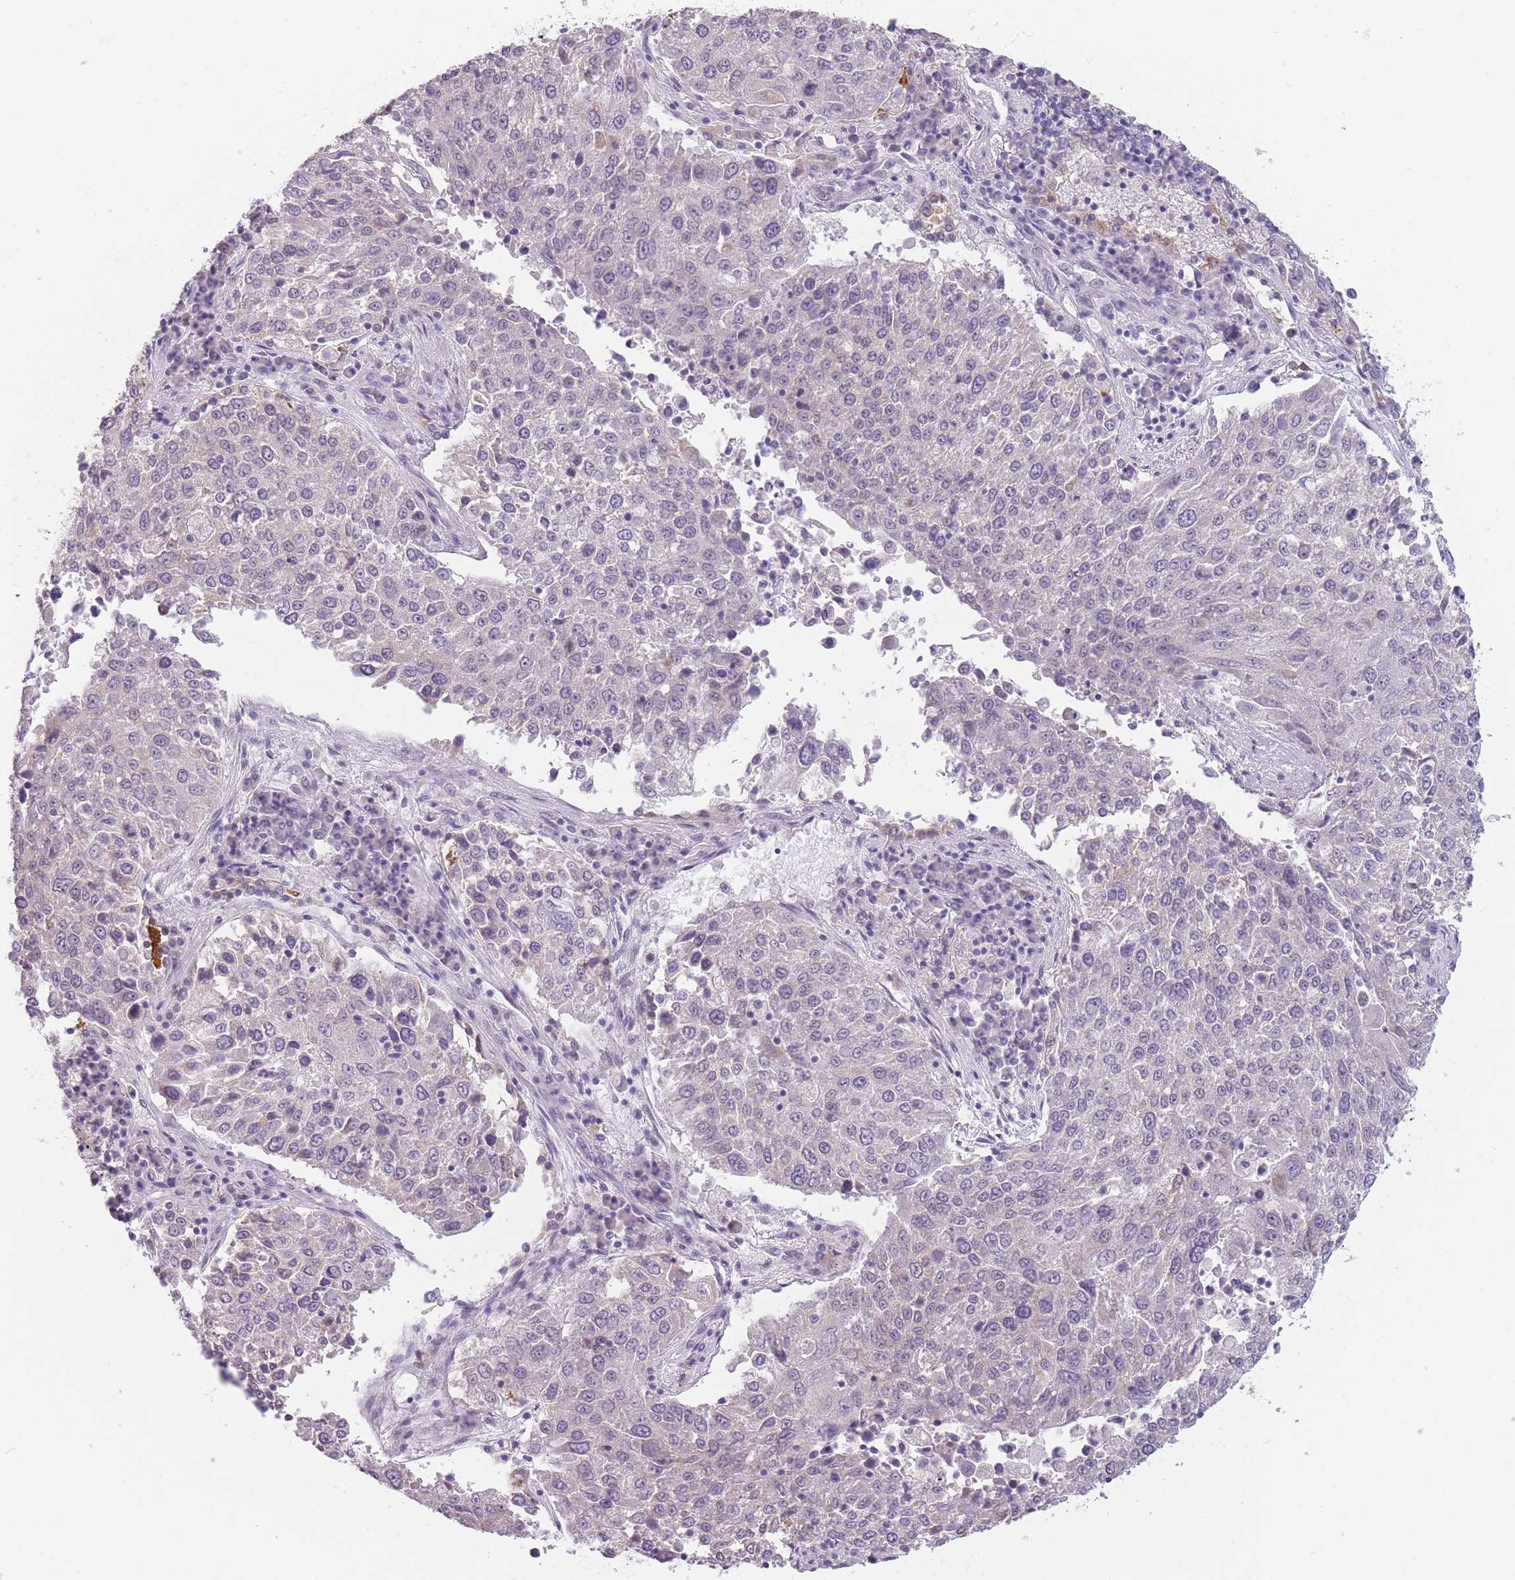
{"staining": {"intensity": "negative", "quantity": "none", "location": "none"}, "tissue": "lung cancer", "cell_type": "Tumor cells", "image_type": "cancer", "snomed": [{"axis": "morphology", "description": "Squamous cell carcinoma, NOS"}, {"axis": "topography", "description": "Lung"}], "caption": "IHC micrograph of neoplastic tissue: lung cancer (squamous cell carcinoma) stained with DAB shows no significant protein expression in tumor cells. (Stains: DAB immunohistochemistry (IHC) with hematoxylin counter stain, Microscopy: brightfield microscopy at high magnification).", "gene": "TMEM236", "patient": {"sex": "male", "age": 65}}